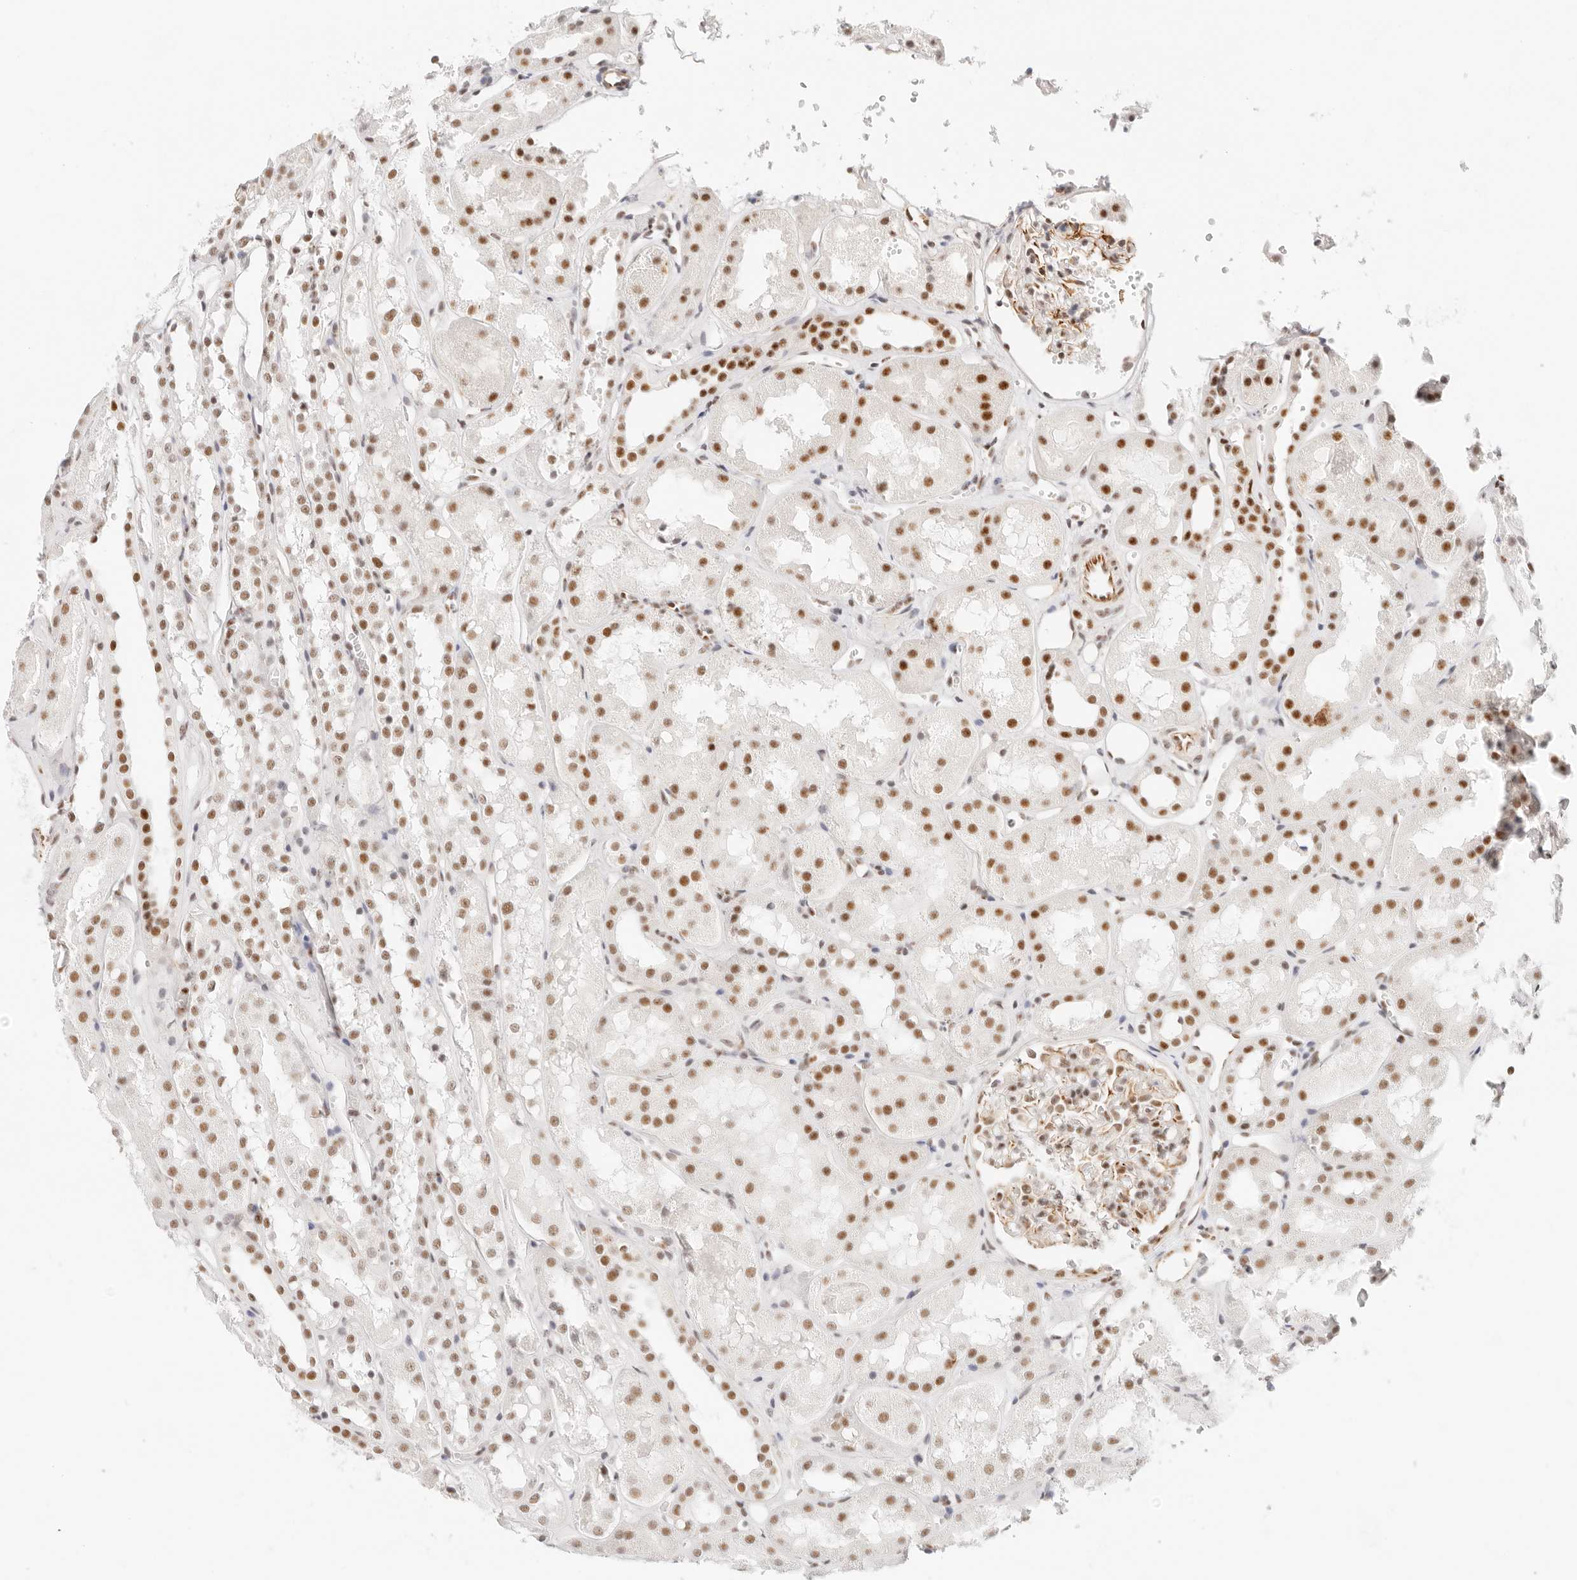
{"staining": {"intensity": "moderate", "quantity": "25%-75%", "location": "cytoplasmic/membranous,nuclear"}, "tissue": "kidney", "cell_type": "Cells in glomeruli", "image_type": "normal", "snomed": [{"axis": "morphology", "description": "Normal tissue, NOS"}, {"axis": "topography", "description": "Kidney"}], "caption": "Normal kidney reveals moderate cytoplasmic/membranous,nuclear positivity in approximately 25%-75% of cells in glomeruli, visualized by immunohistochemistry. Ihc stains the protein of interest in brown and the nuclei are stained blue.", "gene": "ZC3H11A", "patient": {"sex": "male", "age": 16}}